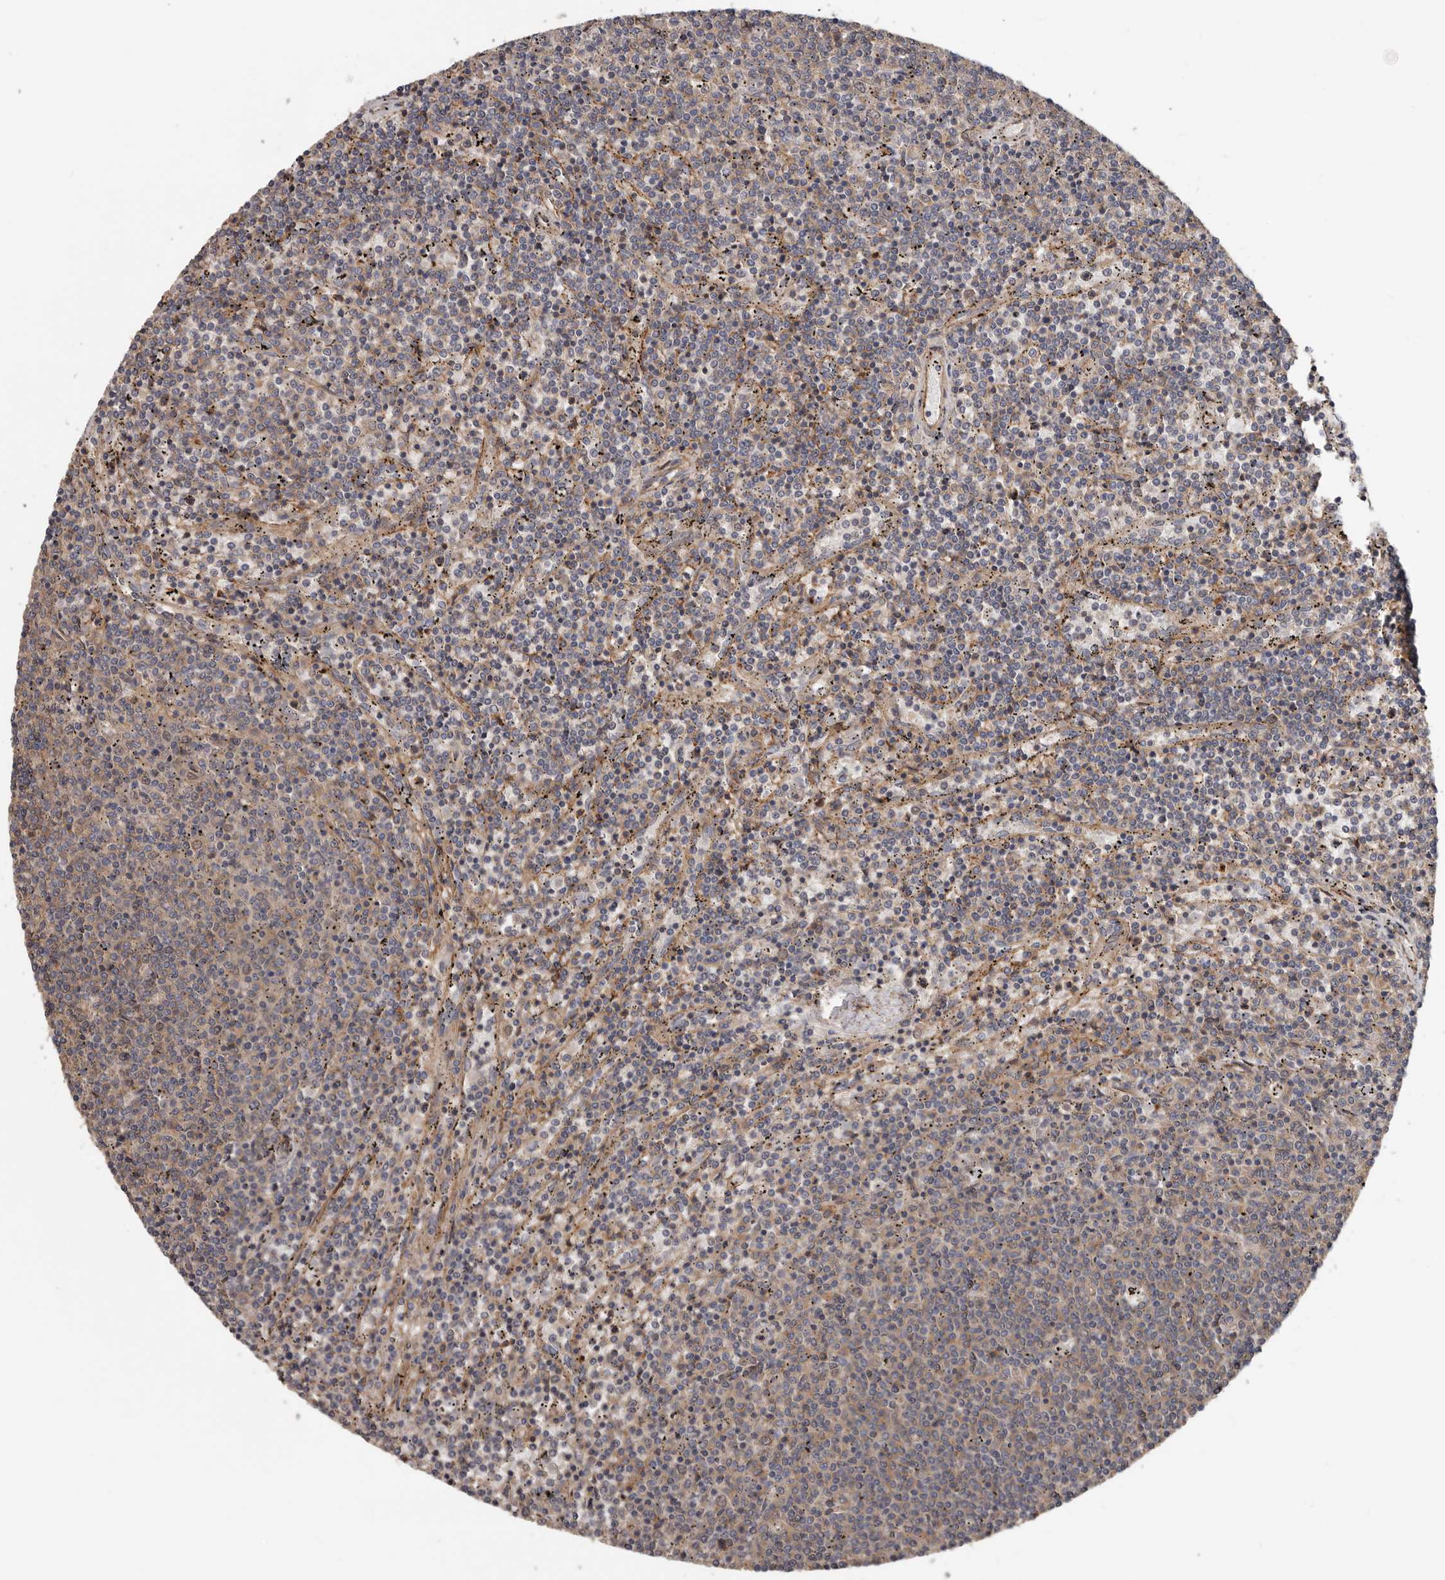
{"staining": {"intensity": "moderate", "quantity": "25%-75%", "location": "cytoplasmic/membranous"}, "tissue": "lymphoma", "cell_type": "Tumor cells", "image_type": "cancer", "snomed": [{"axis": "morphology", "description": "Malignant lymphoma, non-Hodgkin's type, Low grade"}, {"axis": "topography", "description": "Spleen"}], "caption": "Human lymphoma stained for a protein (brown) exhibits moderate cytoplasmic/membranous positive positivity in approximately 25%-75% of tumor cells.", "gene": "PNRC2", "patient": {"sex": "female", "age": 50}}